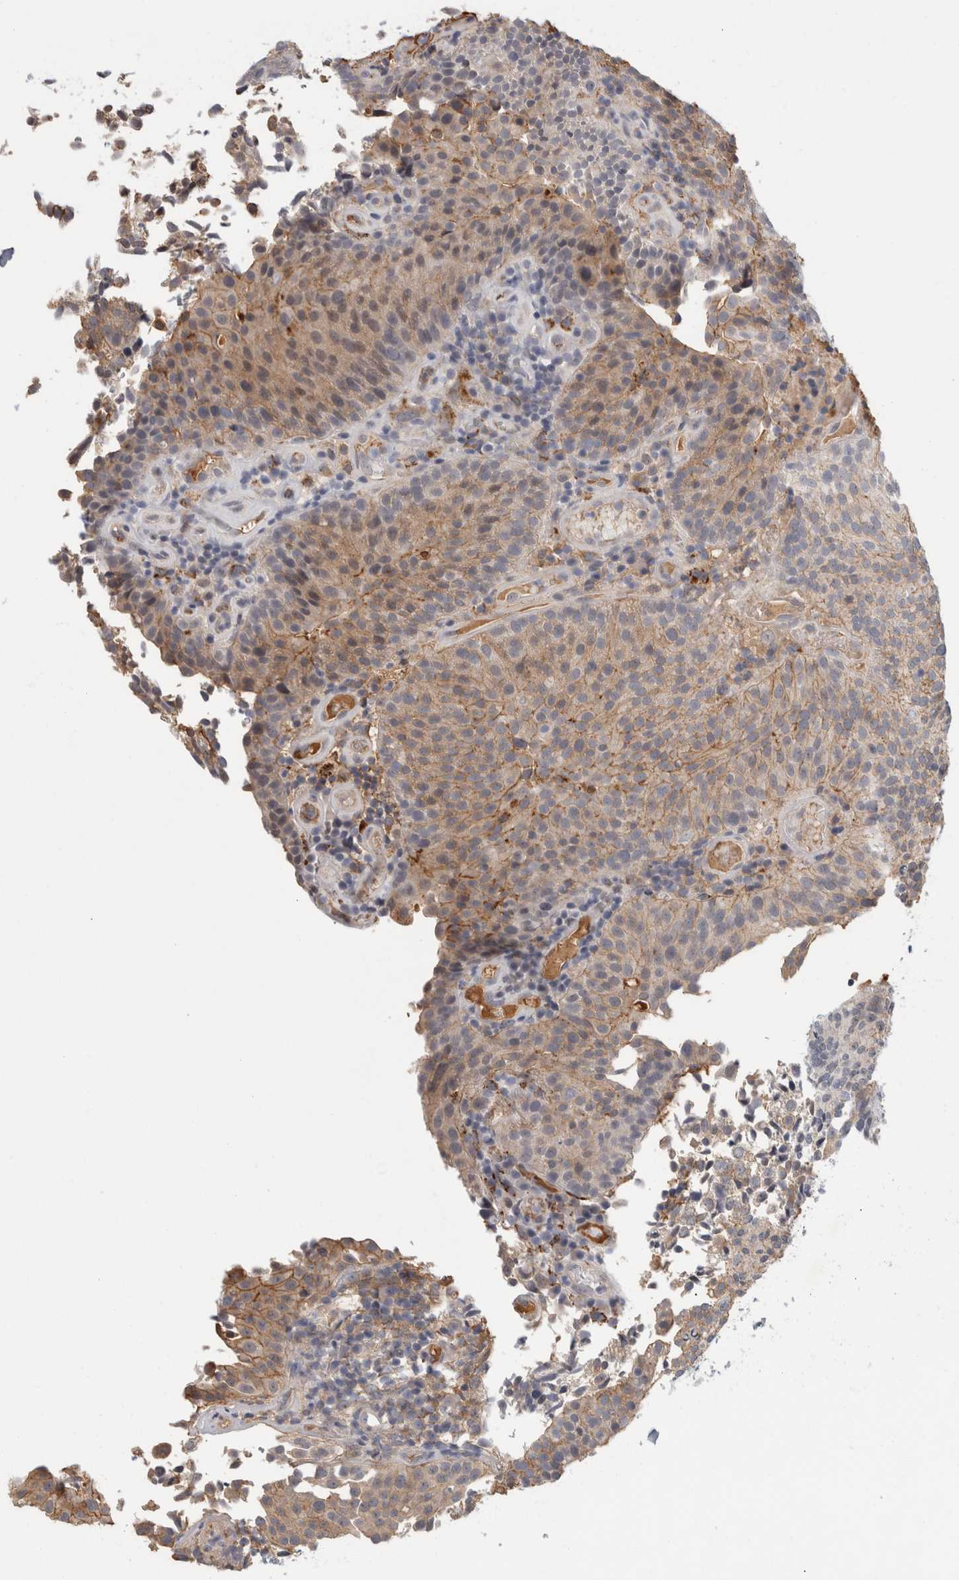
{"staining": {"intensity": "moderate", "quantity": "25%-75%", "location": "cytoplasmic/membranous"}, "tissue": "urothelial cancer", "cell_type": "Tumor cells", "image_type": "cancer", "snomed": [{"axis": "morphology", "description": "Urothelial carcinoma, Low grade"}, {"axis": "topography", "description": "Urinary bladder"}], "caption": "This micrograph displays urothelial carcinoma (low-grade) stained with immunohistochemistry to label a protein in brown. The cytoplasmic/membranous of tumor cells show moderate positivity for the protein. Nuclei are counter-stained blue.", "gene": "NIPA1", "patient": {"sex": "male", "age": 86}}